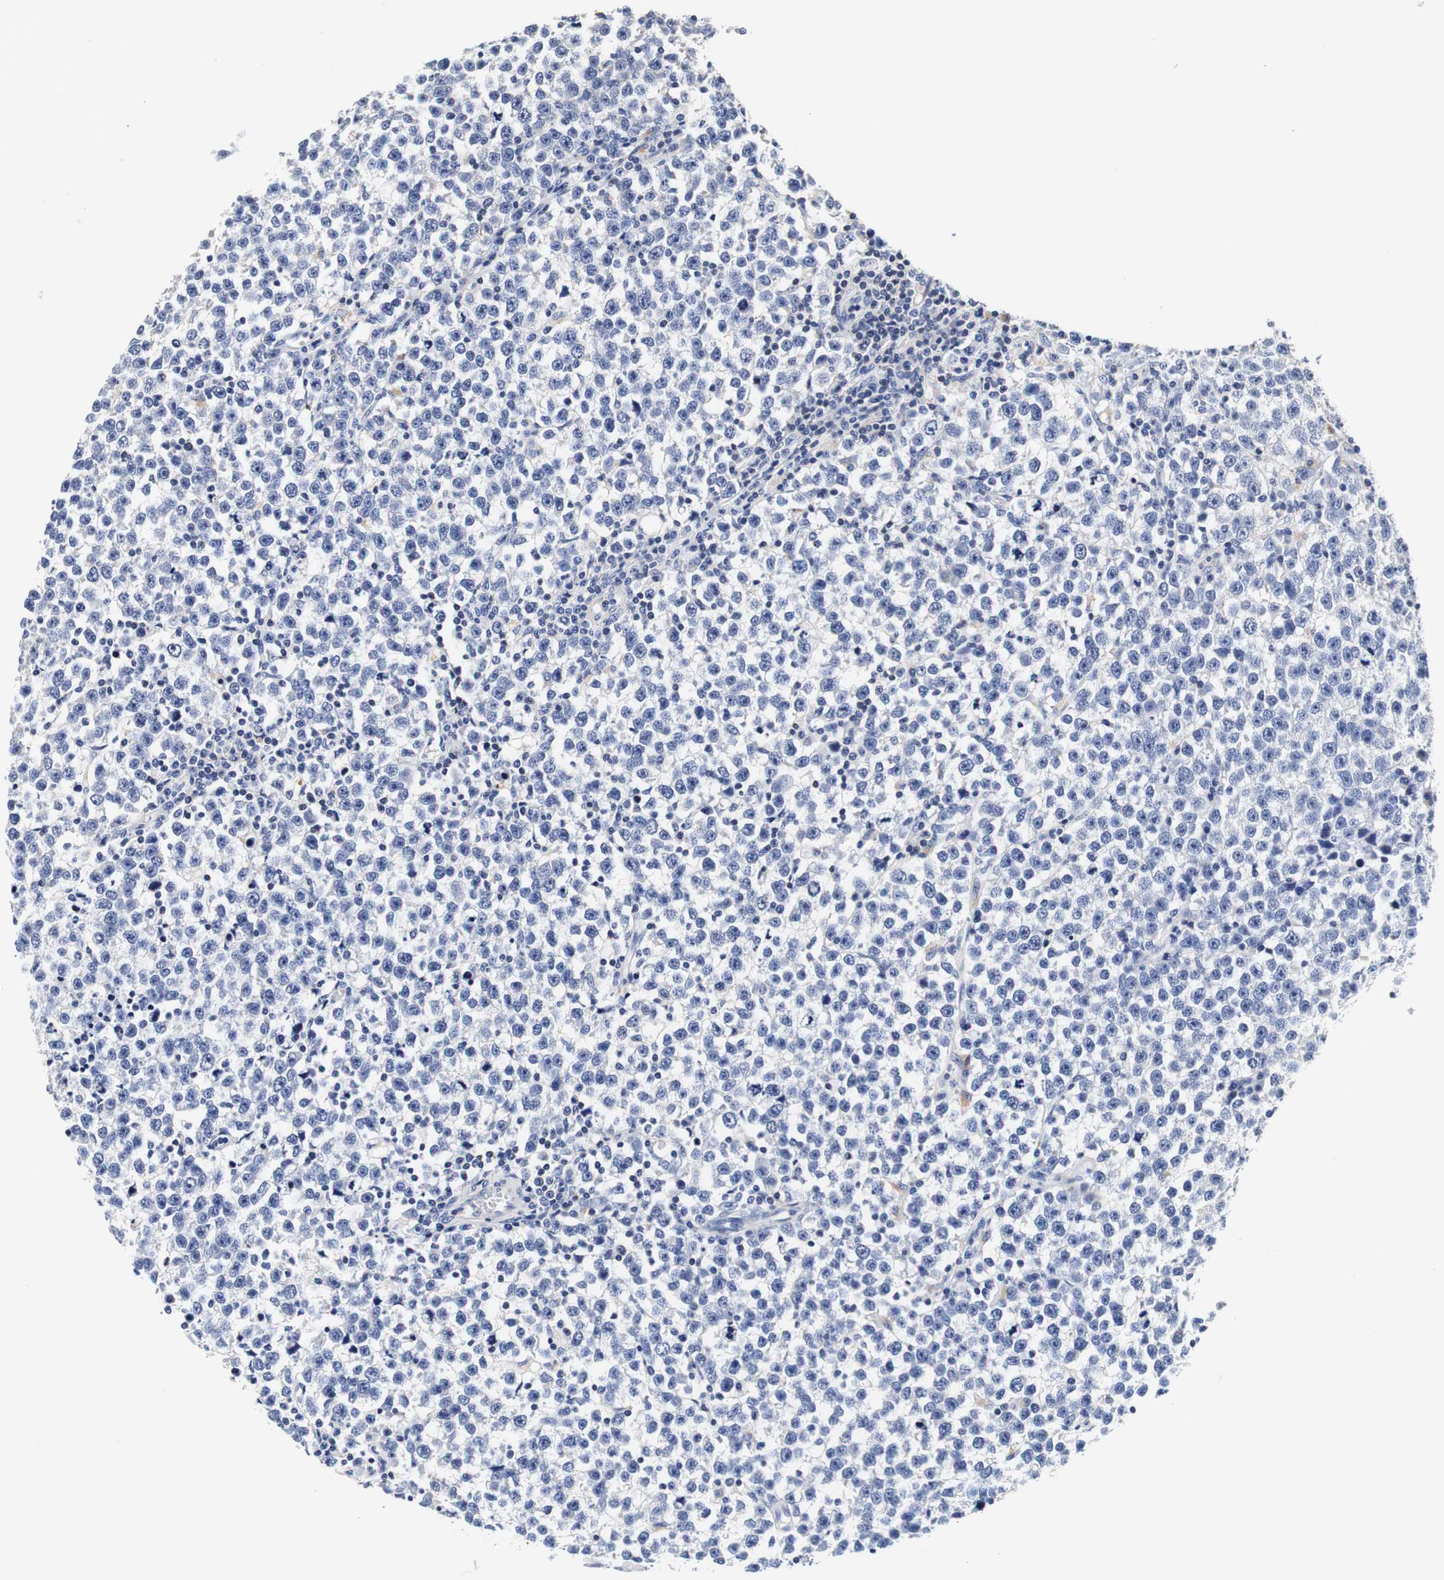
{"staining": {"intensity": "negative", "quantity": "none", "location": "none"}, "tissue": "testis cancer", "cell_type": "Tumor cells", "image_type": "cancer", "snomed": [{"axis": "morphology", "description": "Seminoma, NOS"}, {"axis": "topography", "description": "Testis"}], "caption": "Immunohistochemical staining of testis cancer (seminoma) displays no significant positivity in tumor cells. (DAB (3,3'-diaminobenzidine) IHC visualized using brightfield microscopy, high magnification).", "gene": "CAMK4", "patient": {"sex": "male", "age": 43}}